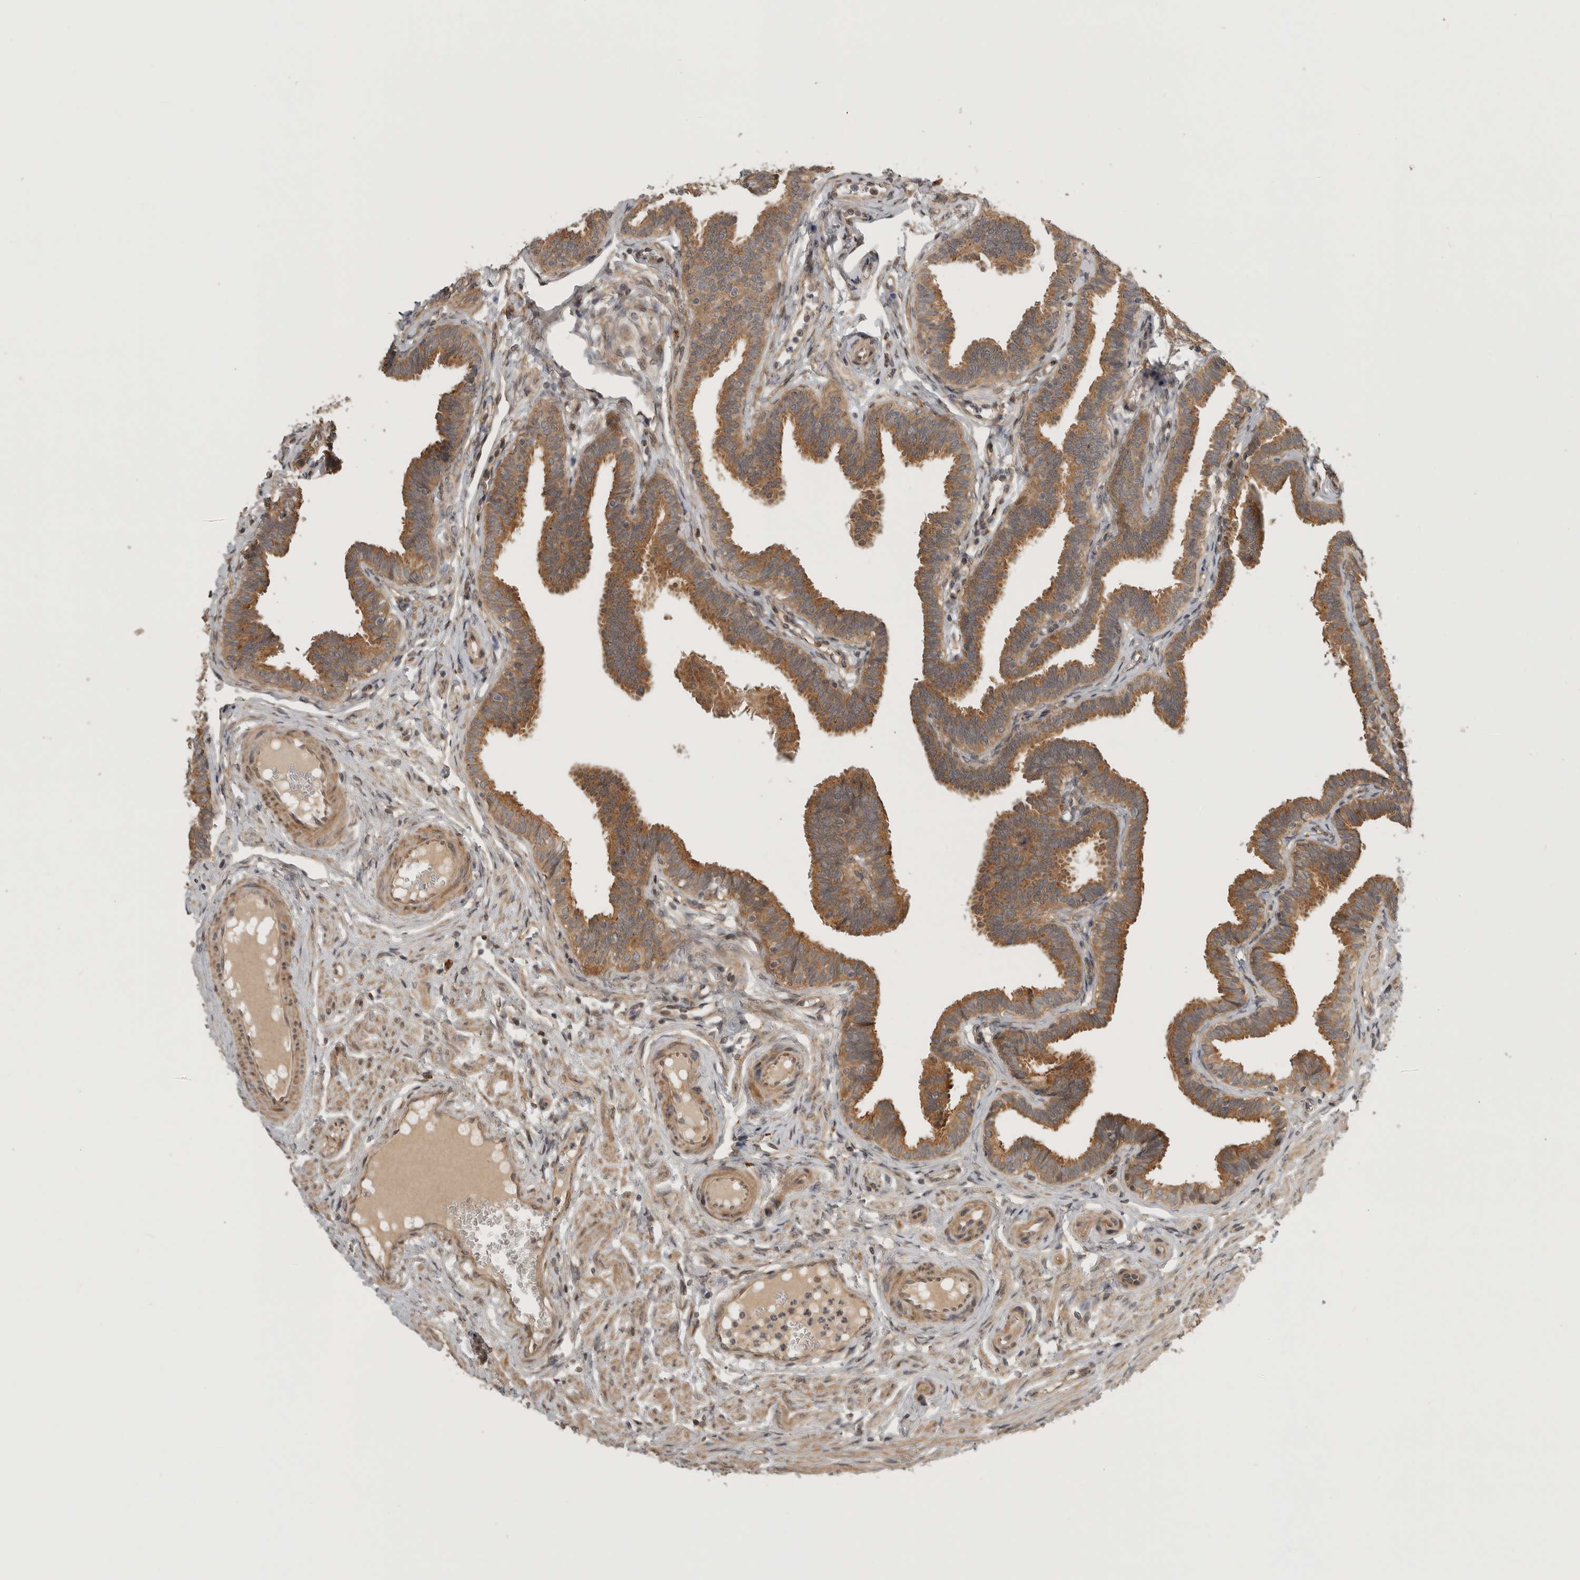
{"staining": {"intensity": "moderate", "quantity": ">75%", "location": "cytoplasmic/membranous"}, "tissue": "fallopian tube", "cell_type": "Glandular cells", "image_type": "normal", "snomed": [{"axis": "morphology", "description": "Normal tissue, NOS"}, {"axis": "topography", "description": "Fallopian tube"}, {"axis": "topography", "description": "Ovary"}], "caption": "This is a histology image of immunohistochemistry (IHC) staining of unremarkable fallopian tube, which shows moderate expression in the cytoplasmic/membranous of glandular cells.", "gene": "CUEDC1", "patient": {"sex": "female", "age": 23}}